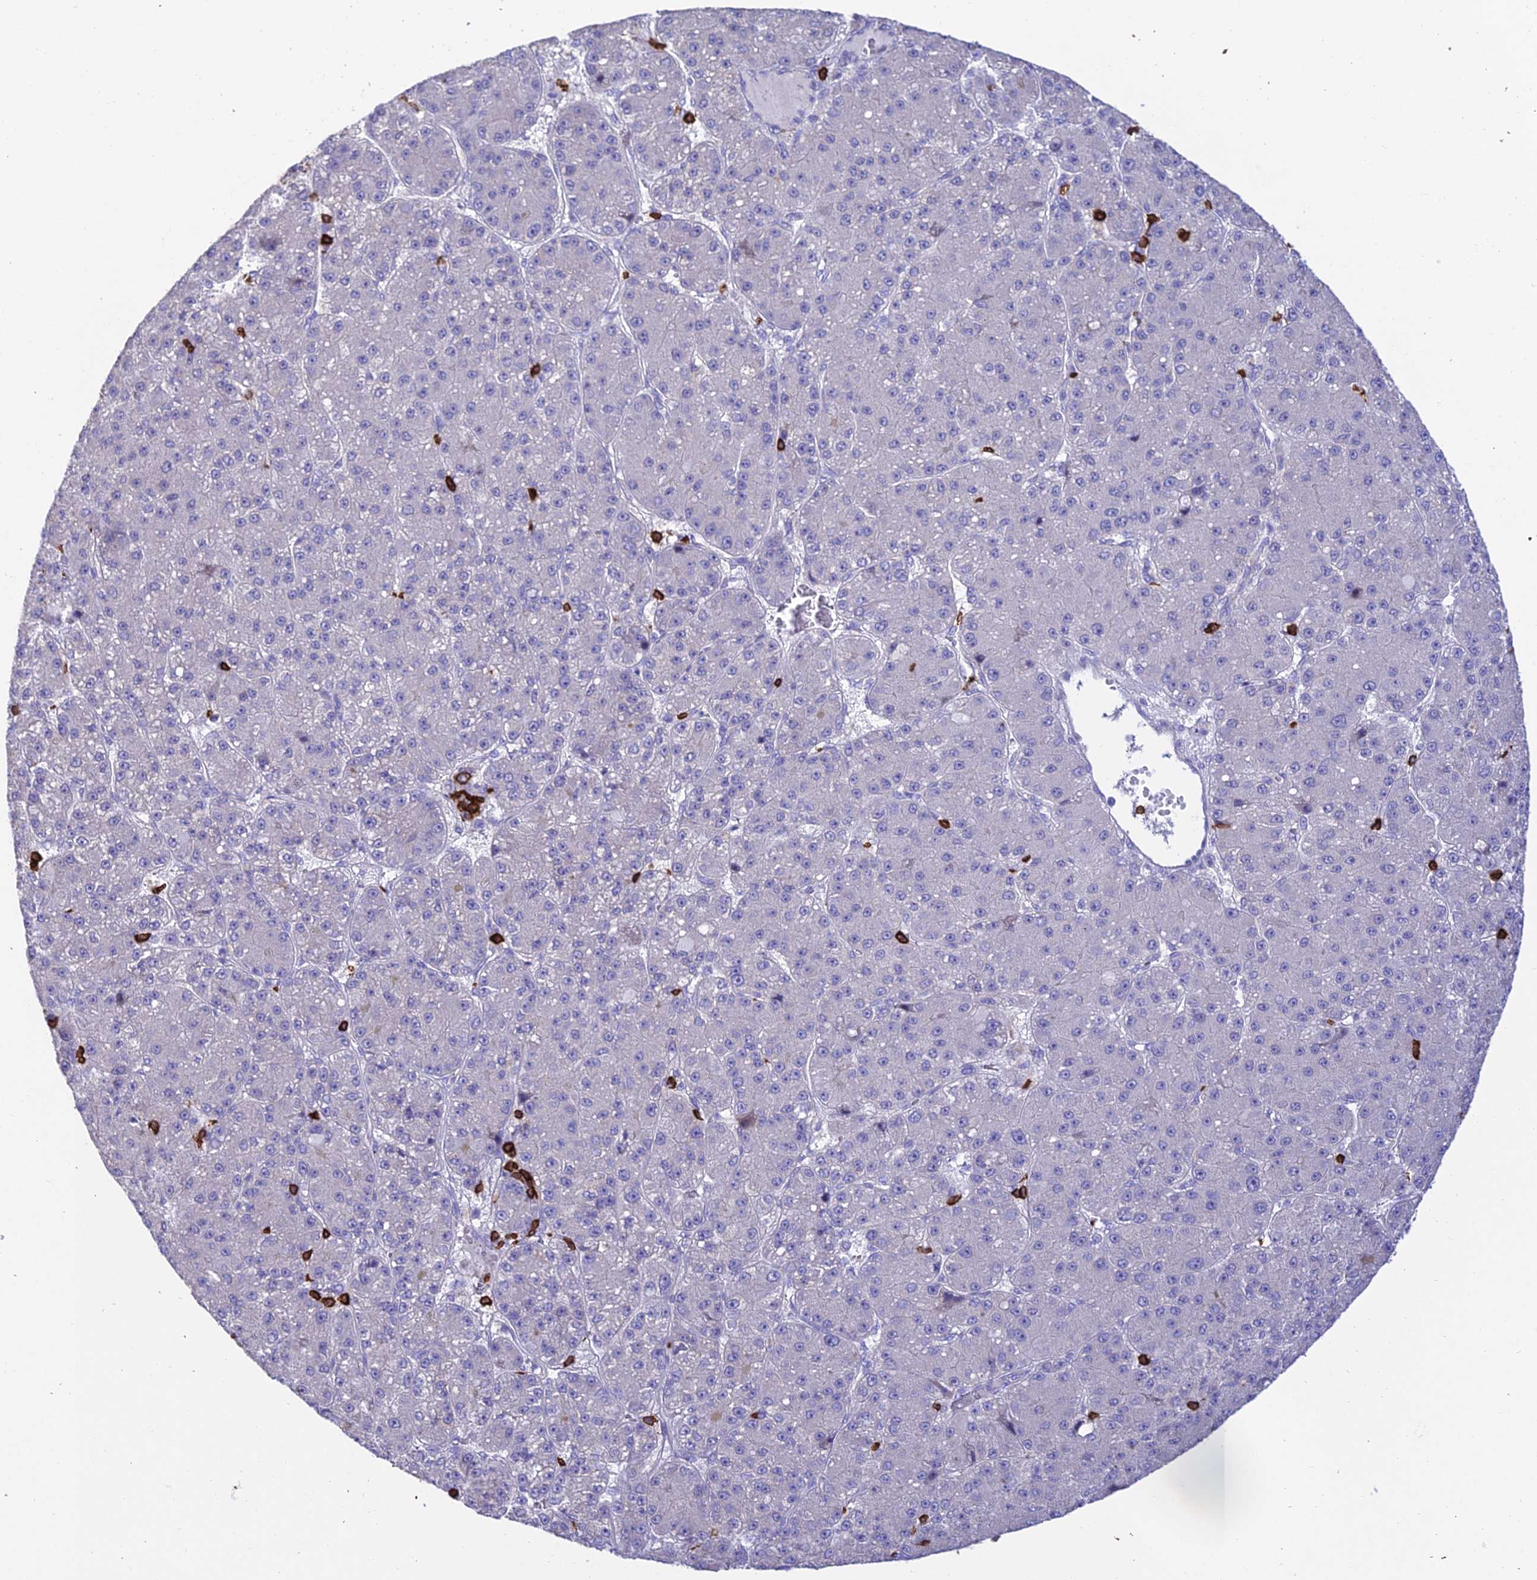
{"staining": {"intensity": "negative", "quantity": "none", "location": "none"}, "tissue": "liver cancer", "cell_type": "Tumor cells", "image_type": "cancer", "snomed": [{"axis": "morphology", "description": "Carcinoma, Hepatocellular, NOS"}, {"axis": "topography", "description": "Liver"}], "caption": "Immunohistochemistry (IHC) image of neoplastic tissue: human liver cancer stained with DAB reveals no significant protein staining in tumor cells.", "gene": "PTPRCAP", "patient": {"sex": "male", "age": 67}}